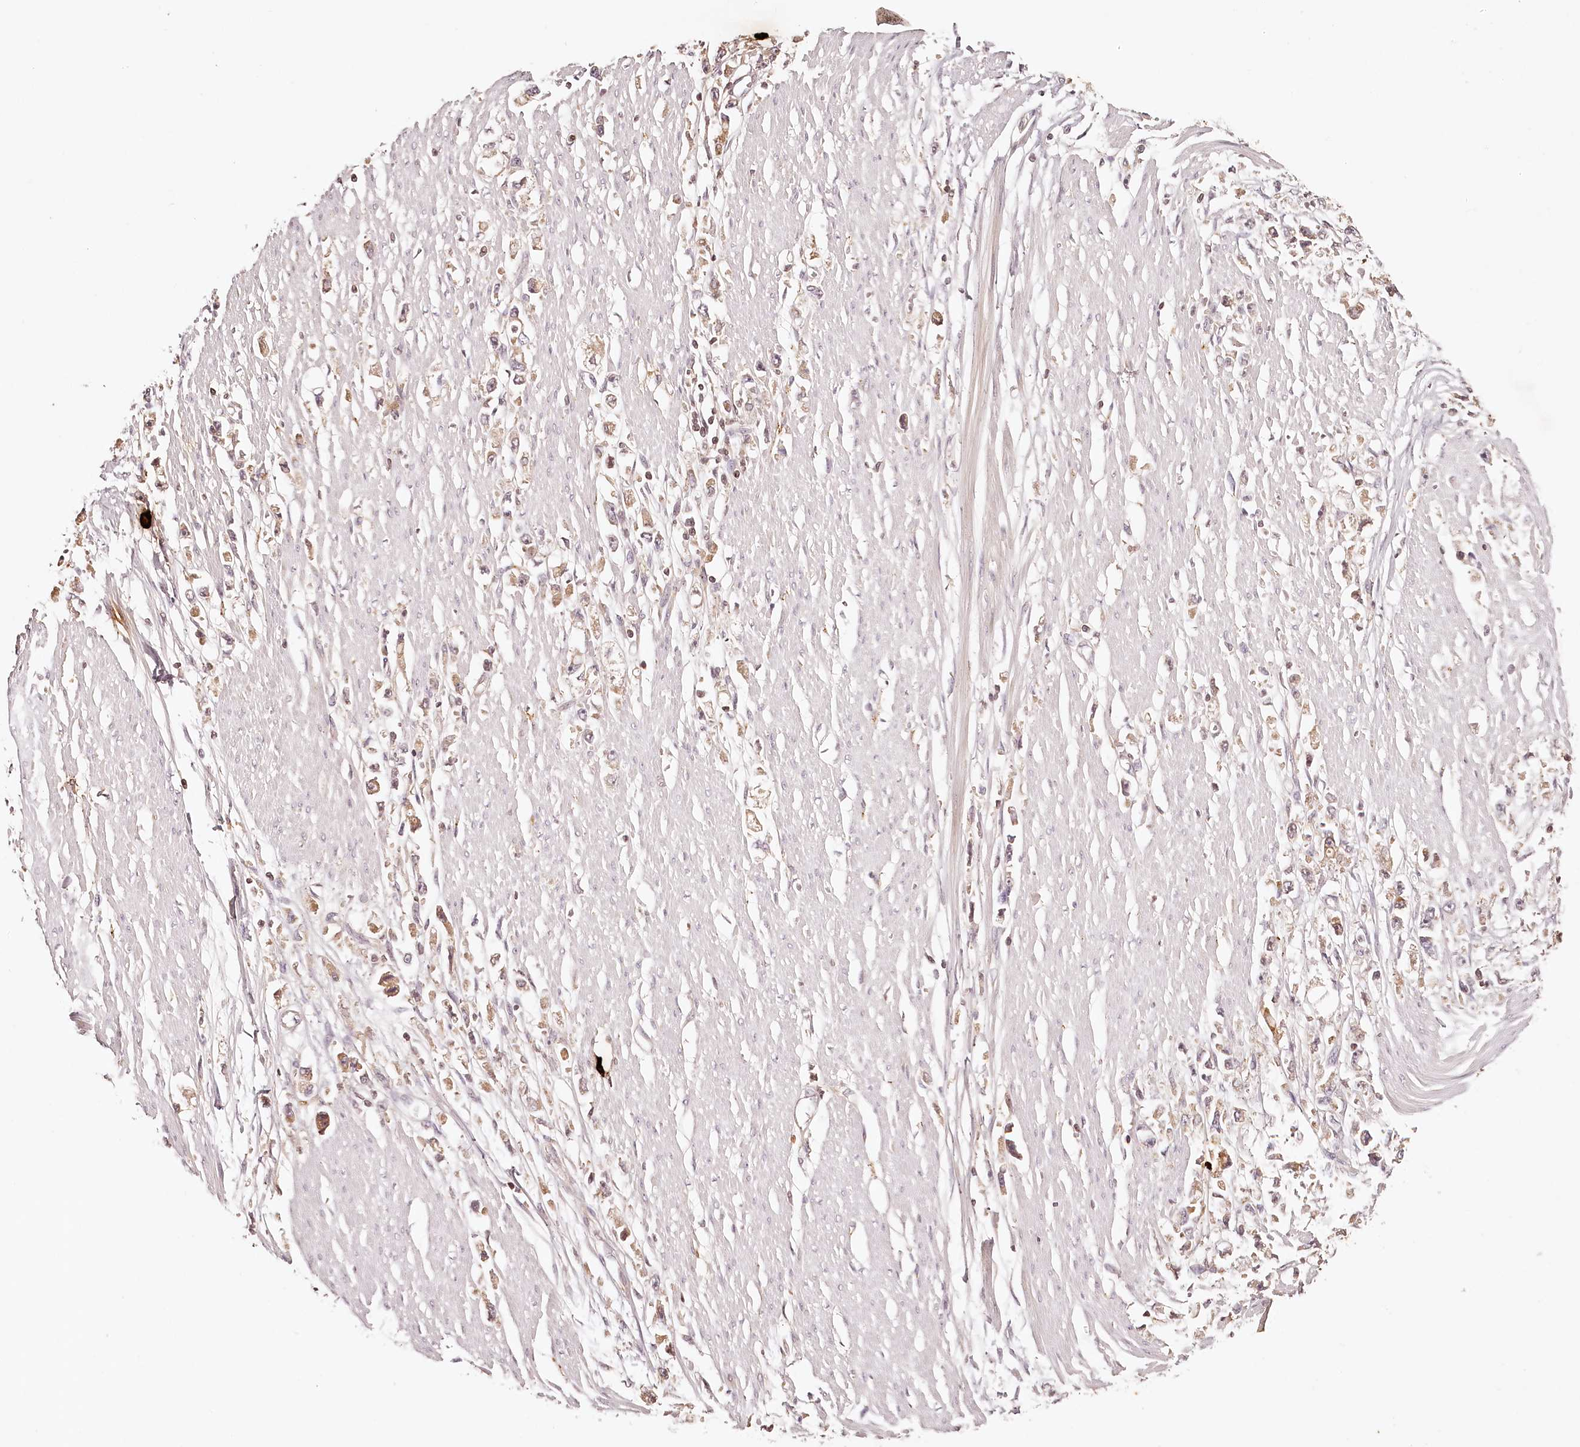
{"staining": {"intensity": "weak", "quantity": "25%-75%", "location": "cytoplasmic/membranous"}, "tissue": "stomach cancer", "cell_type": "Tumor cells", "image_type": "cancer", "snomed": [{"axis": "morphology", "description": "Adenocarcinoma, NOS"}, {"axis": "topography", "description": "Stomach"}], "caption": "Immunohistochemical staining of human adenocarcinoma (stomach) exhibits low levels of weak cytoplasmic/membranous protein expression in about 25%-75% of tumor cells.", "gene": "SYNGR1", "patient": {"sex": "female", "age": 59}}